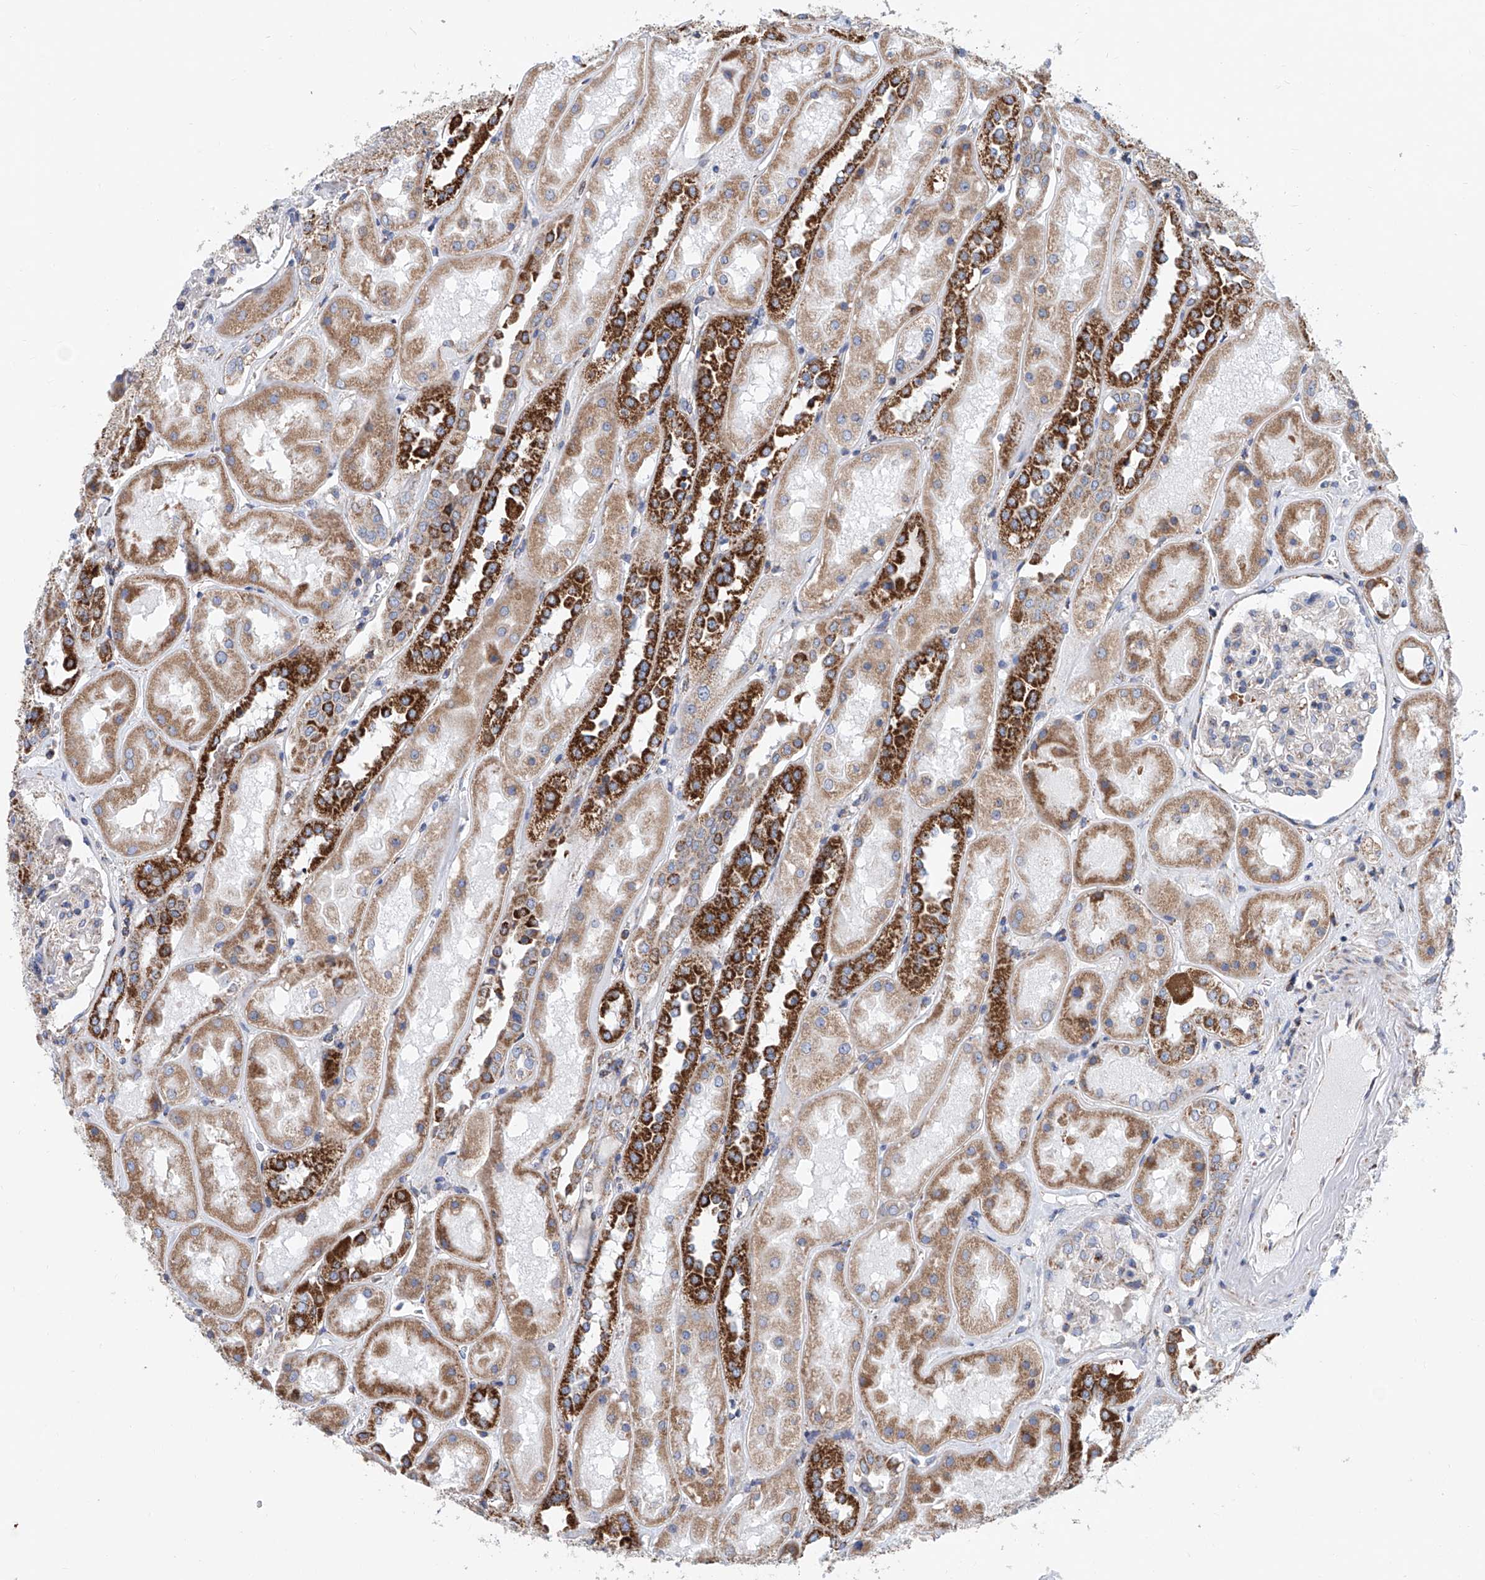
{"staining": {"intensity": "negative", "quantity": "none", "location": "none"}, "tissue": "kidney", "cell_type": "Cells in glomeruli", "image_type": "normal", "snomed": [{"axis": "morphology", "description": "Normal tissue, NOS"}, {"axis": "topography", "description": "Kidney"}], "caption": "An image of kidney stained for a protein shows no brown staining in cells in glomeruli. The staining is performed using DAB (3,3'-diaminobenzidine) brown chromogen with nuclei counter-stained in using hematoxylin.", "gene": "MAD2L1", "patient": {"sex": "male", "age": 70}}